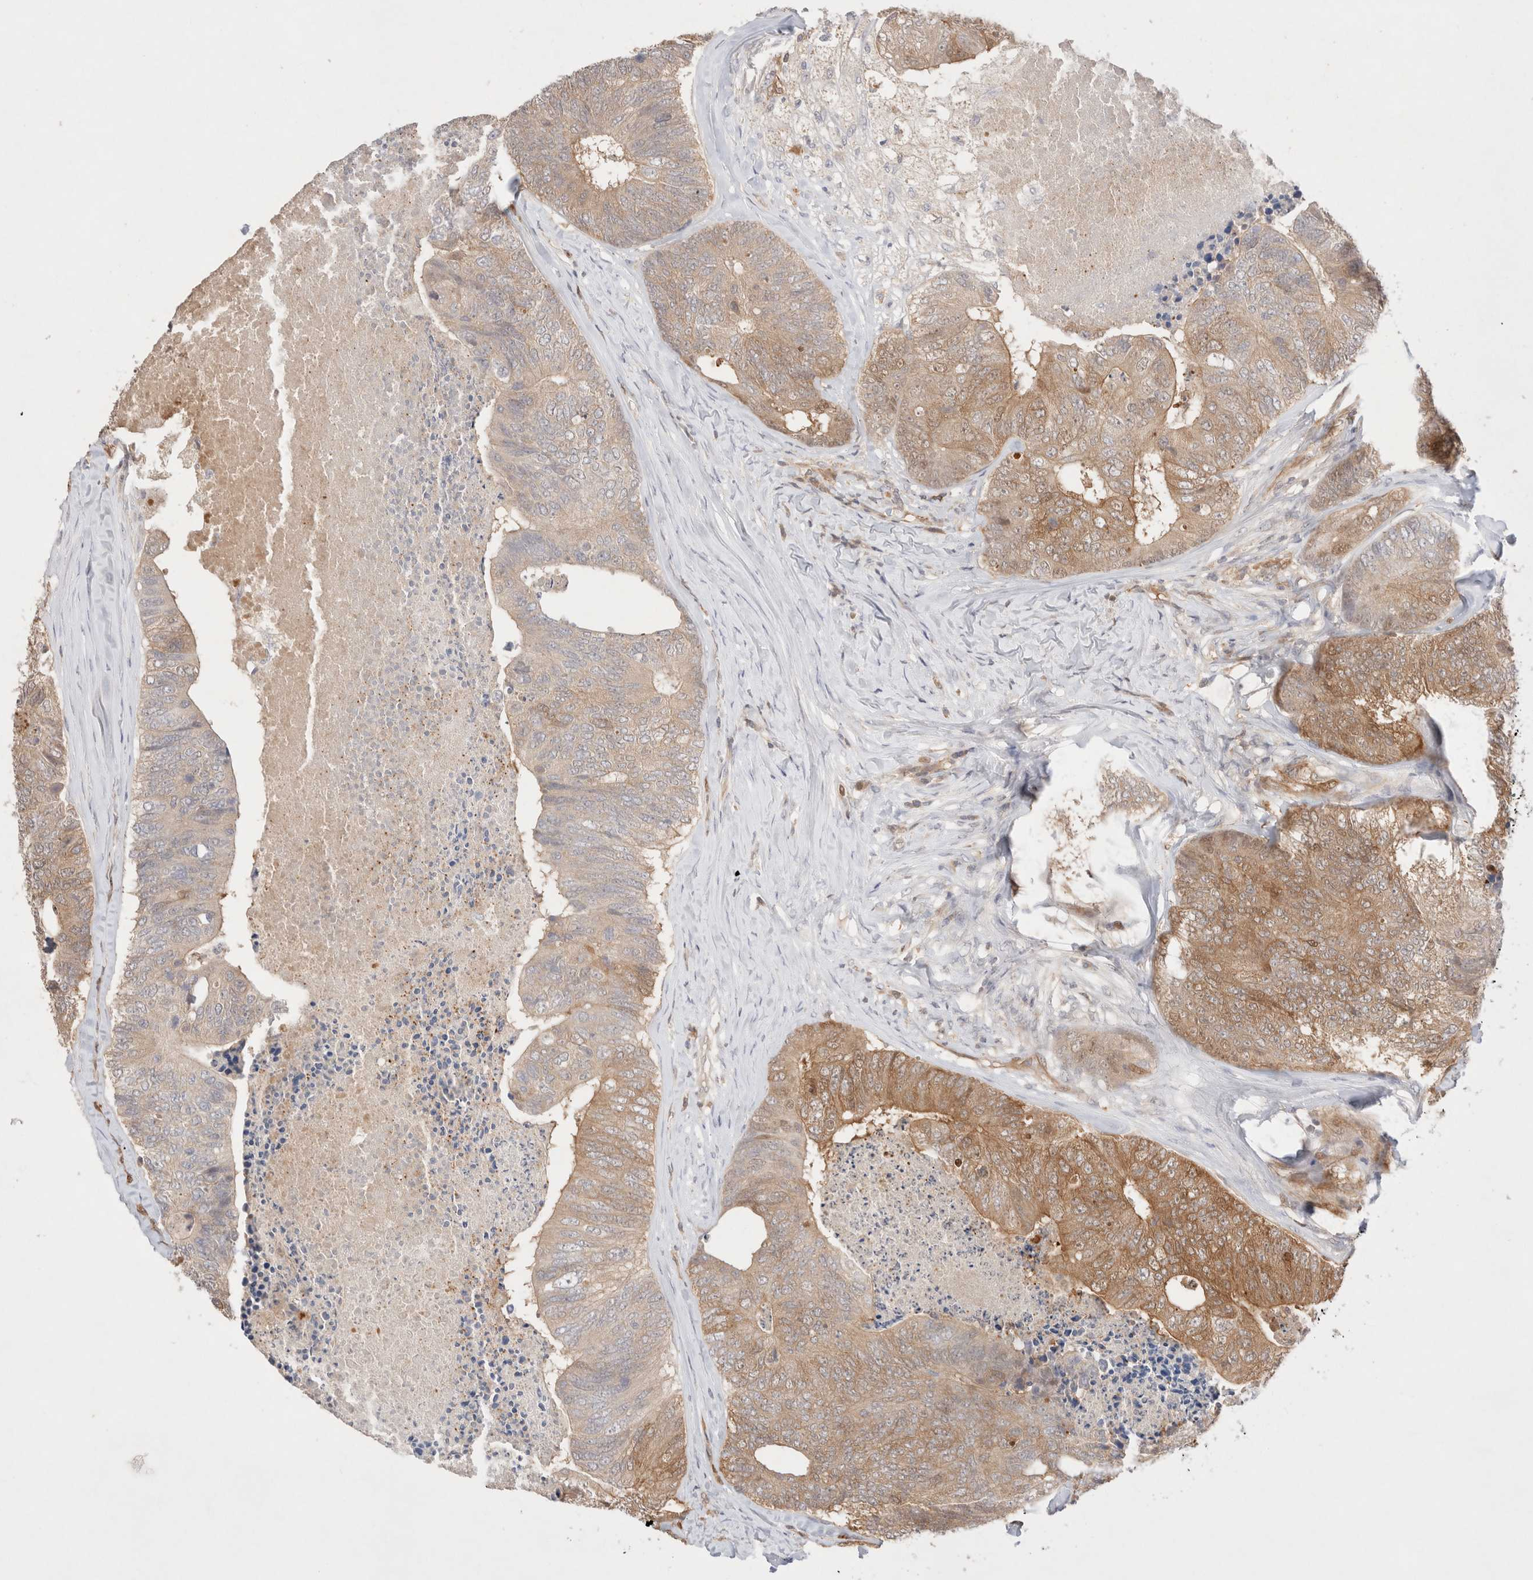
{"staining": {"intensity": "moderate", "quantity": "25%-75%", "location": "cytoplasmic/membranous"}, "tissue": "colorectal cancer", "cell_type": "Tumor cells", "image_type": "cancer", "snomed": [{"axis": "morphology", "description": "Adenocarcinoma, NOS"}, {"axis": "topography", "description": "Colon"}], "caption": "There is medium levels of moderate cytoplasmic/membranous positivity in tumor cells of adenocarcinoma (colorectal), as demonstrated by immunohistochemical staining (brown color).", "gene": "STARD10", "patient": {"sex": "female", "age": 67}}